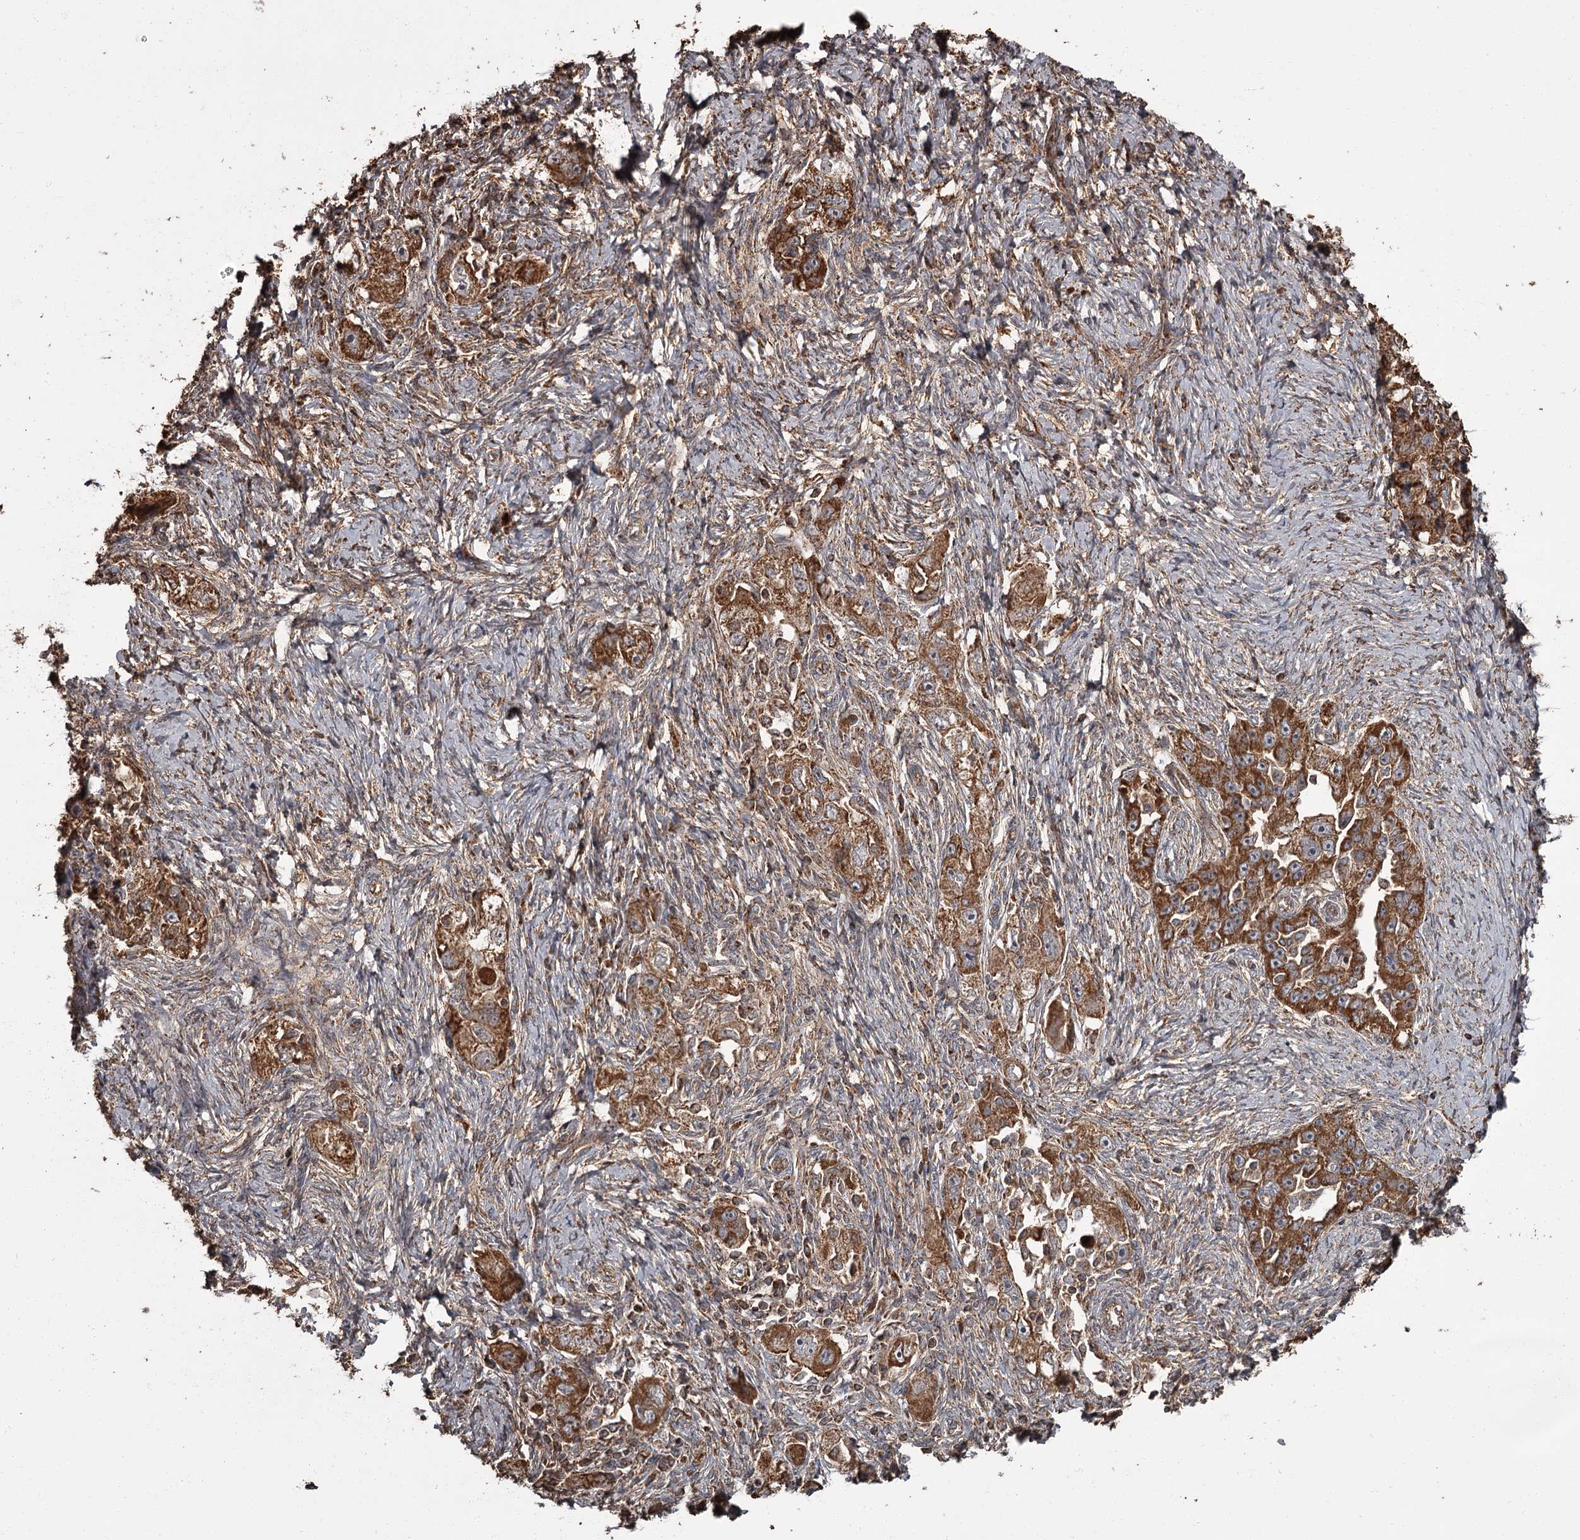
{"staining": {"intensity": "strong", "quantity": ">75%", "location": "cytoplasmic/membranous"}, "tissue": "ovarian cancer", "cell_type": "Tumor cells", "image_type": "cancer", "snomed": [{"axis": "morphology", "description": "Carcinoma, NOS"}, {"axis": "morphology", "description": "Cystadenocarcinoma, serous, NOS"}, {"axis": "topography", "description": "Ovary"}], "caption": "A high-resolution histopathology image shows IHC staining of ovarian cancer (serous cystadenocarcinoma), which shows strong cytoplasmic/membranous expression in approximately >75% of tumor cells.", "gene": "THAP9", "patient": {"sex": "female", "age": 69}}